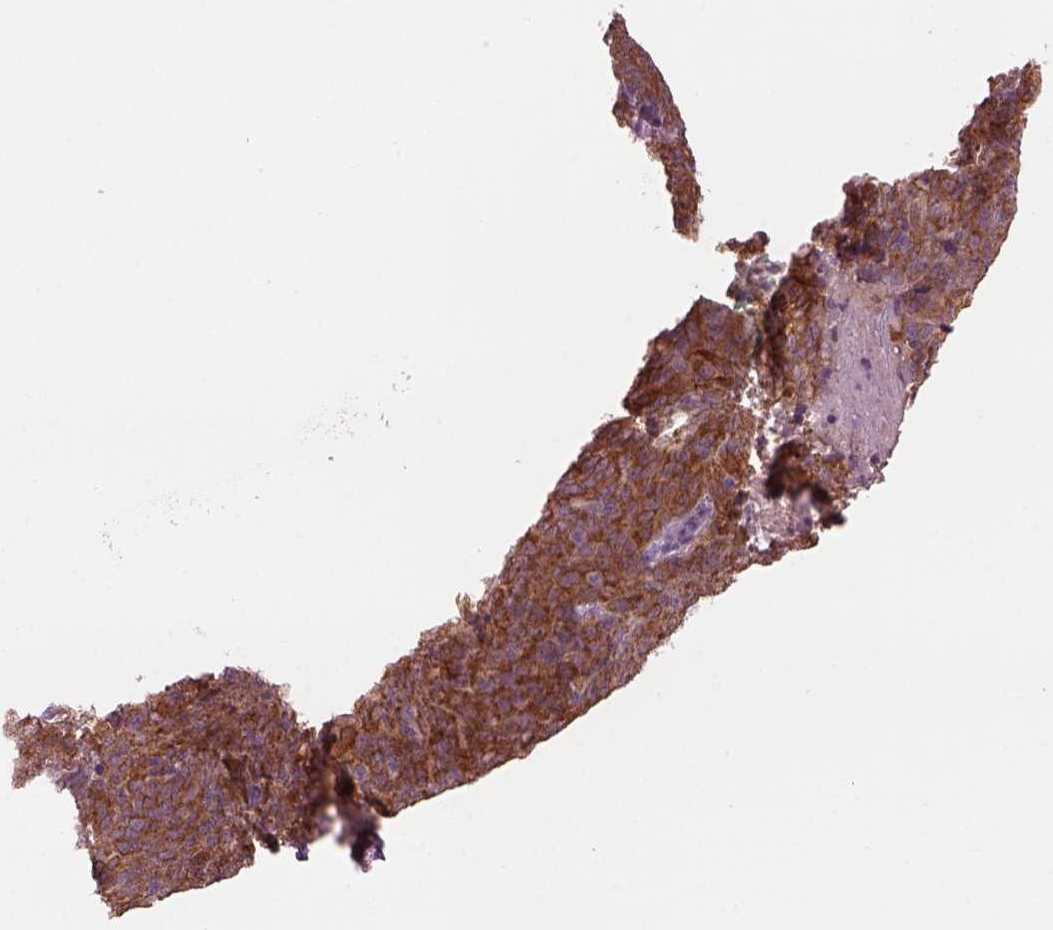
{"staining": {"intensity": "moderate", "quantity": ">75%", "location": "cytoplasmic/membranous"}, "tissue": "skin cancer", "cell_type": "Tumor cells", "image_type": "cancer", "snomed": [{"axis": "morphology", "description": "Squamous cell carcinoma, NOS"}, {"axis": "topography", "description": "Skin"}, {"axis": "topography", "description": "Anal"}], "caption": "Protein expression analysis of human skin squamous cell carcinoma reveals moderate cytoplasmic/membranous expression in approximately >75% of tumor cells.", "gene": "PSTPIP2", "patient": {"sex": "female", "age": 51}}